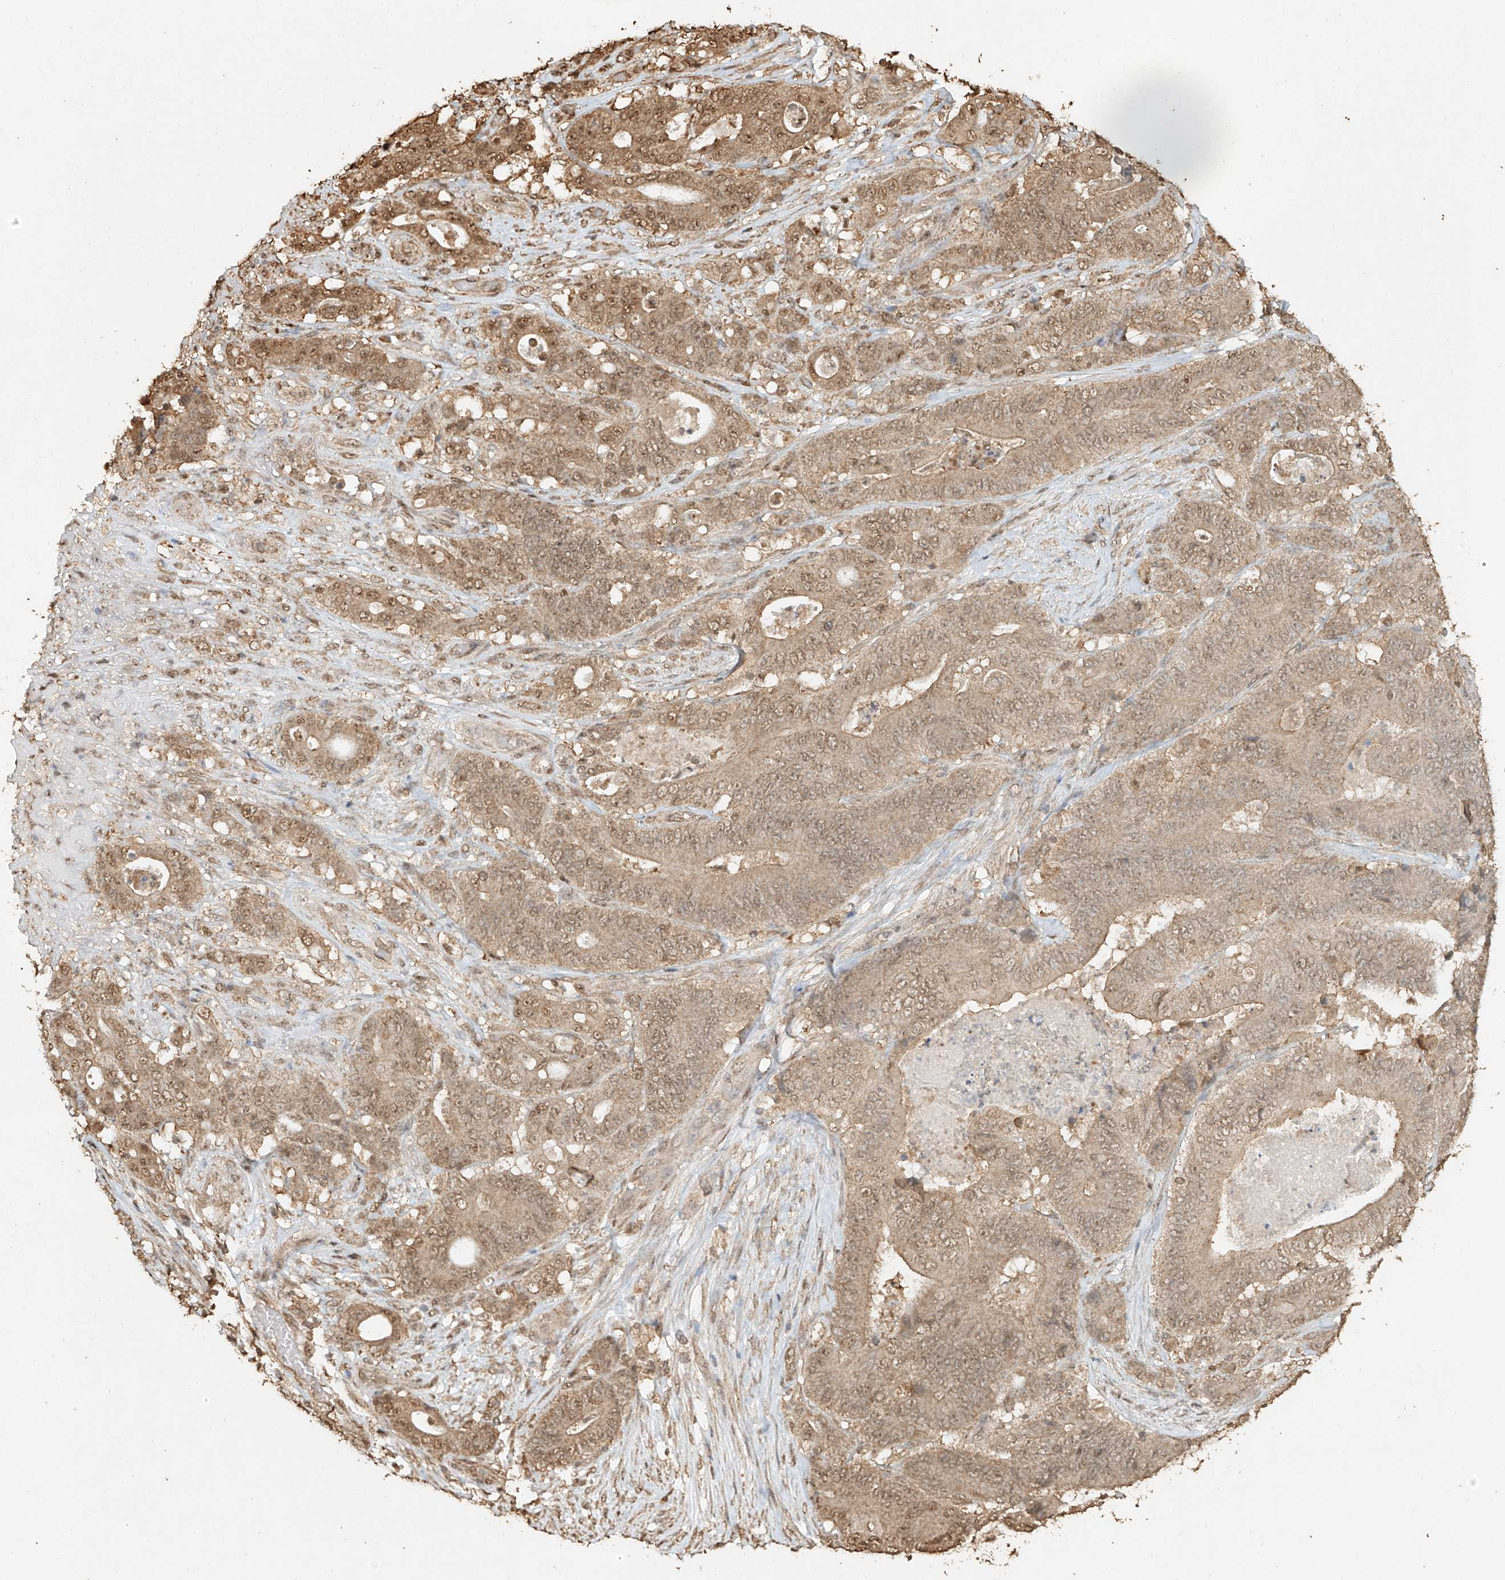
{"staining": {"intensity": "moderate", "quantity": ">75%", "location": "cytoplasmic/membranous,nuclear"}, "tissue": "stomach cancer", "cell_type": "Tumor cells", "image_type": "cancer", "snomed": [{"axis": "morphology", "description": "Adenocarcinoma, NOS"}, {"axis": "topography", "description": "Stomach"}], "caption": "This histopathology image displays immunohistochemistry staining of human stomach cancer (adenocarcinoma), with medium moderate cytoplasmic/membranous and nuclear staining in about >75% of tumor cells.", "gene": "TIGAR", "patient": {"sex": "female", "age": 73}}